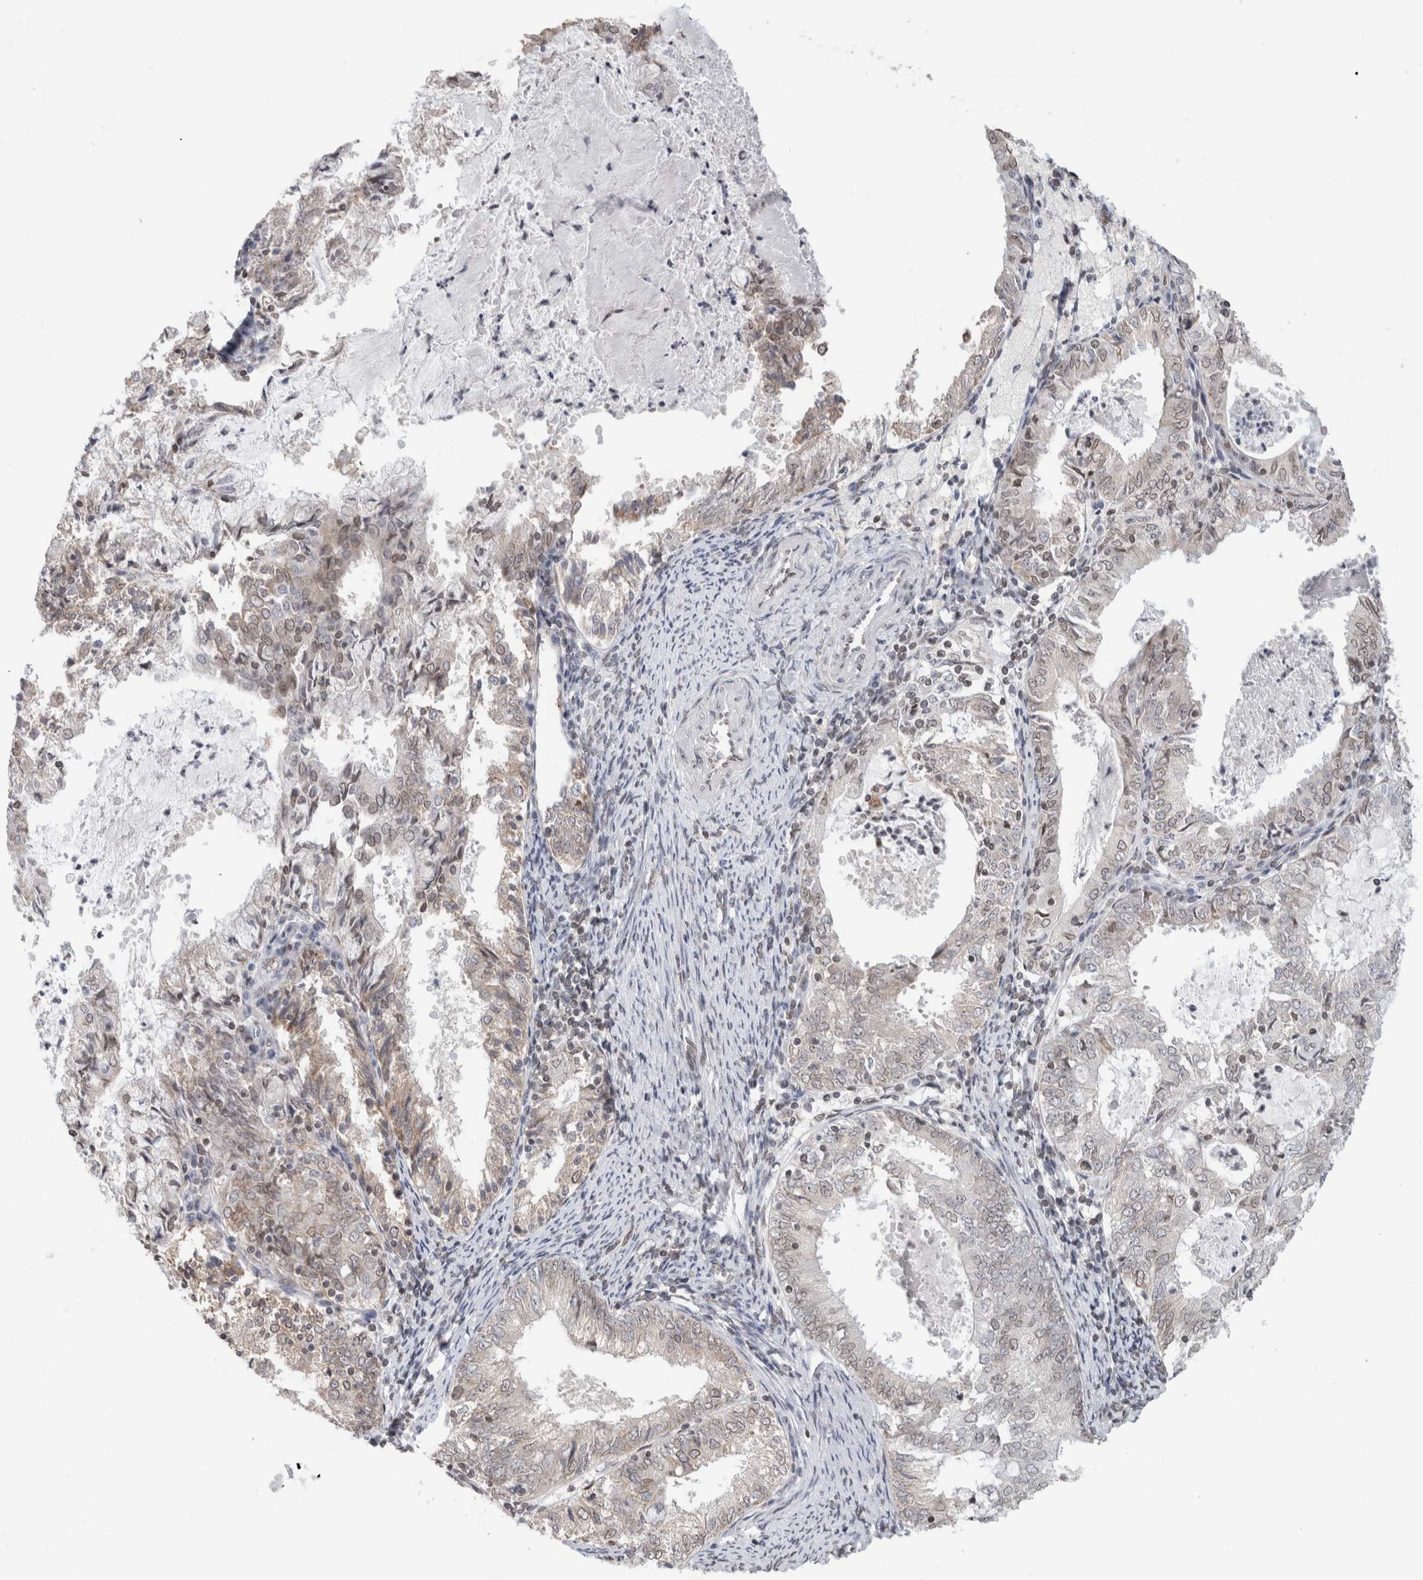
{"staining": {"intensity": "weak", "quantity": "<25%", "location": "cytoplasmic/membranous,nuclear"}, "tissue": "endometrial cancer", "cell_type": "Tumor cells", "image_type": "cancer", "snomed": [{"axis": "morphology", "description": "Adenocarcinoma, NOS"}, {"axis": "topography", "description": "Endometrium"}], "caption": "This image is of endometrial cancer (adenocarcinoma) stained with IHC to label a protein in brown with the nuclei are counter-stained blue. There is no staining in tumor cells.", "gene": "RBMX2", "patient": {"sex": "female", "age": 57}}